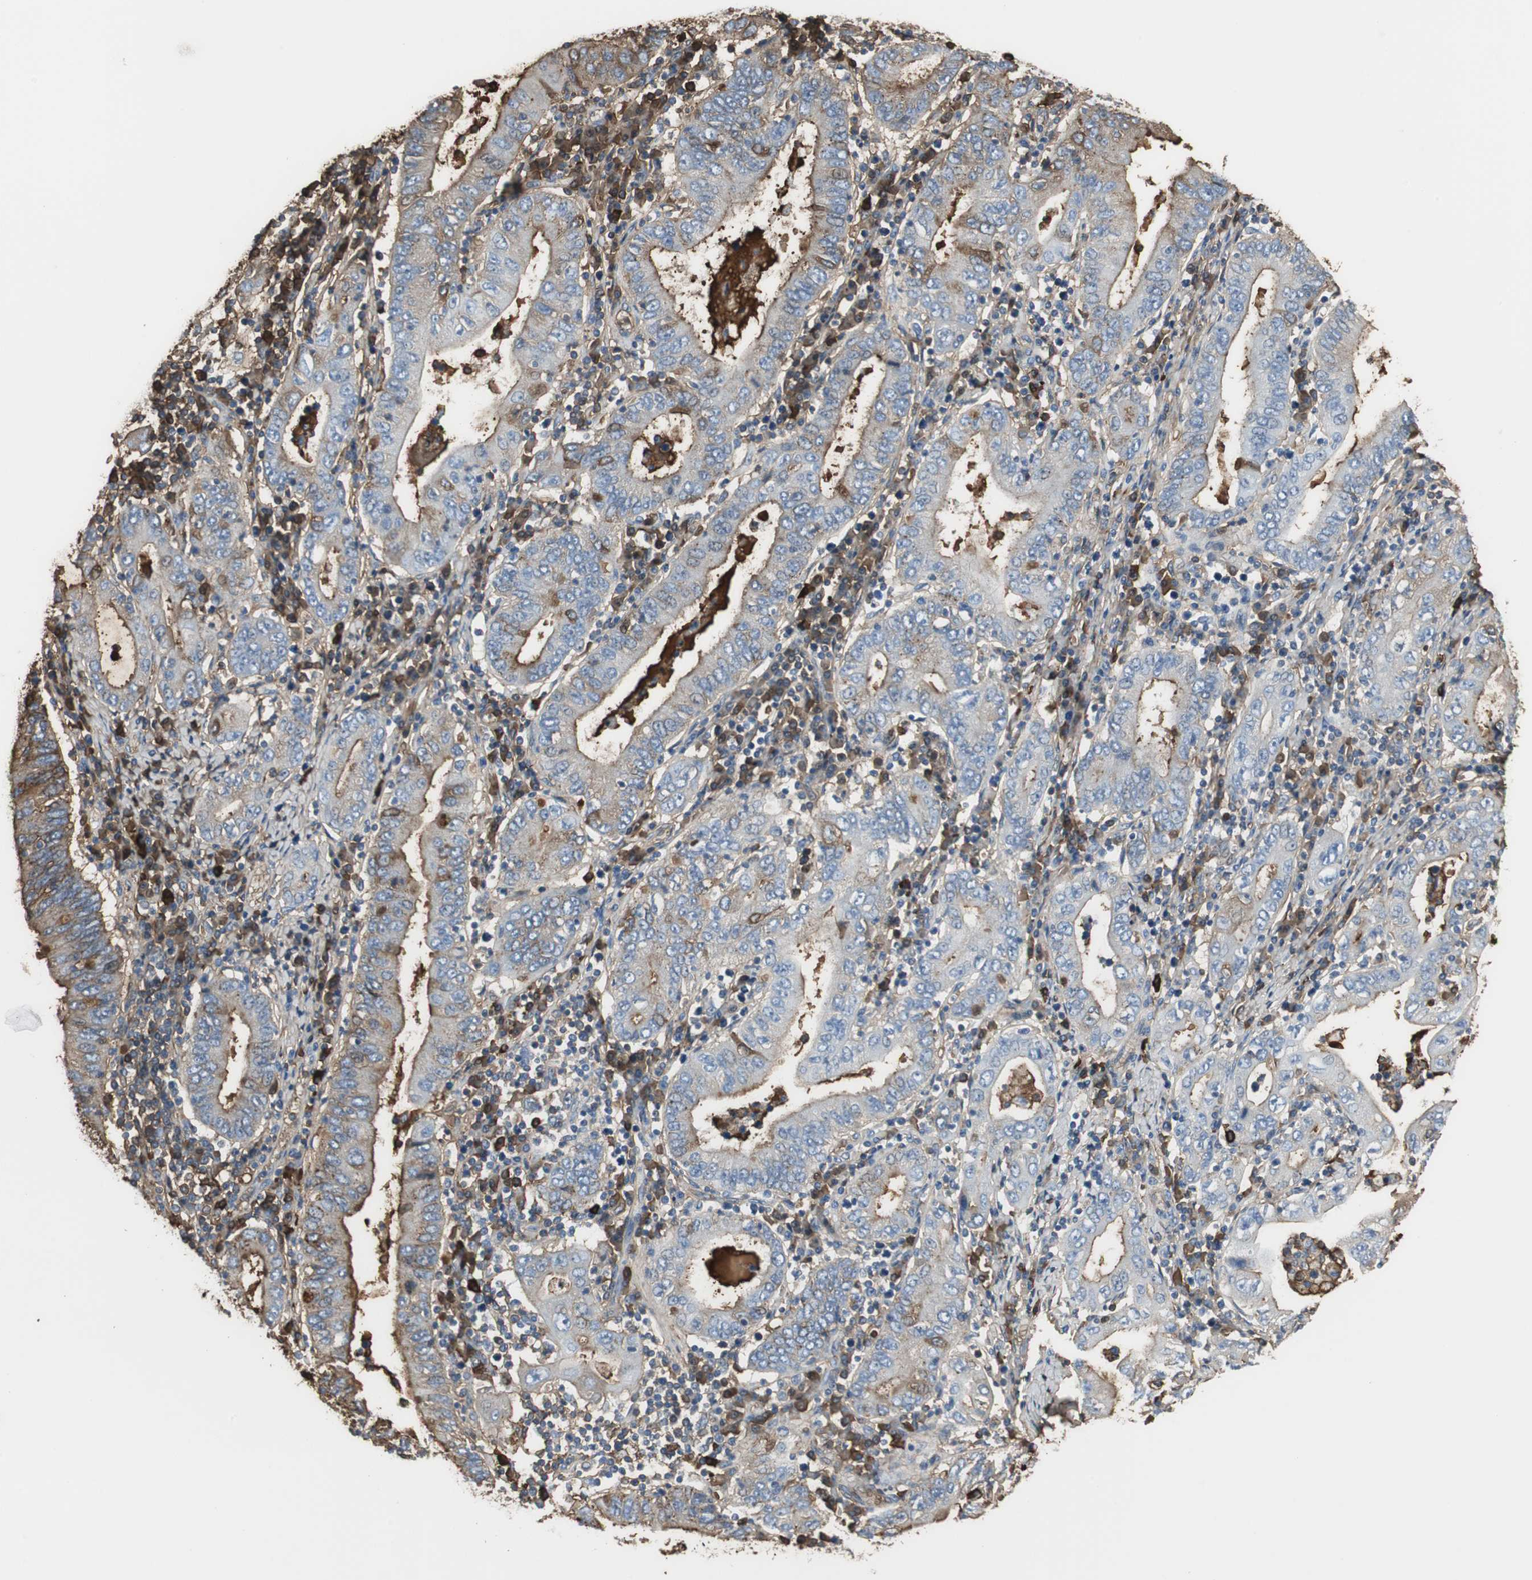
{"staining": {"intensity": "weak", "quantity": "<25%", "location": "cytoplasmic/membranous"}, "tissue": "stomach cancer", "cell_type": "Tumor cells", "image_type": "cancer", "snomed": [{"axis": "morphology", "description": "Normal tissue, NOS"}, {"axis": "morphology", "description": "Adenocarcinoma, NOS"}, {"axis": "topography", "description": "Esophagus"}, {"axis": "topography", "description": "Stomach, upper"}, {"axis": "topography", "description": "Peripheral nerve tissue"}], "caption": "Immunohistochemistry (IHC) of human stomach cancer (adenocarcinoma) demonstrates no expression in tumor cells.", "gene": "IGHA1", "patient": {"sex": "male", "age": 62}}